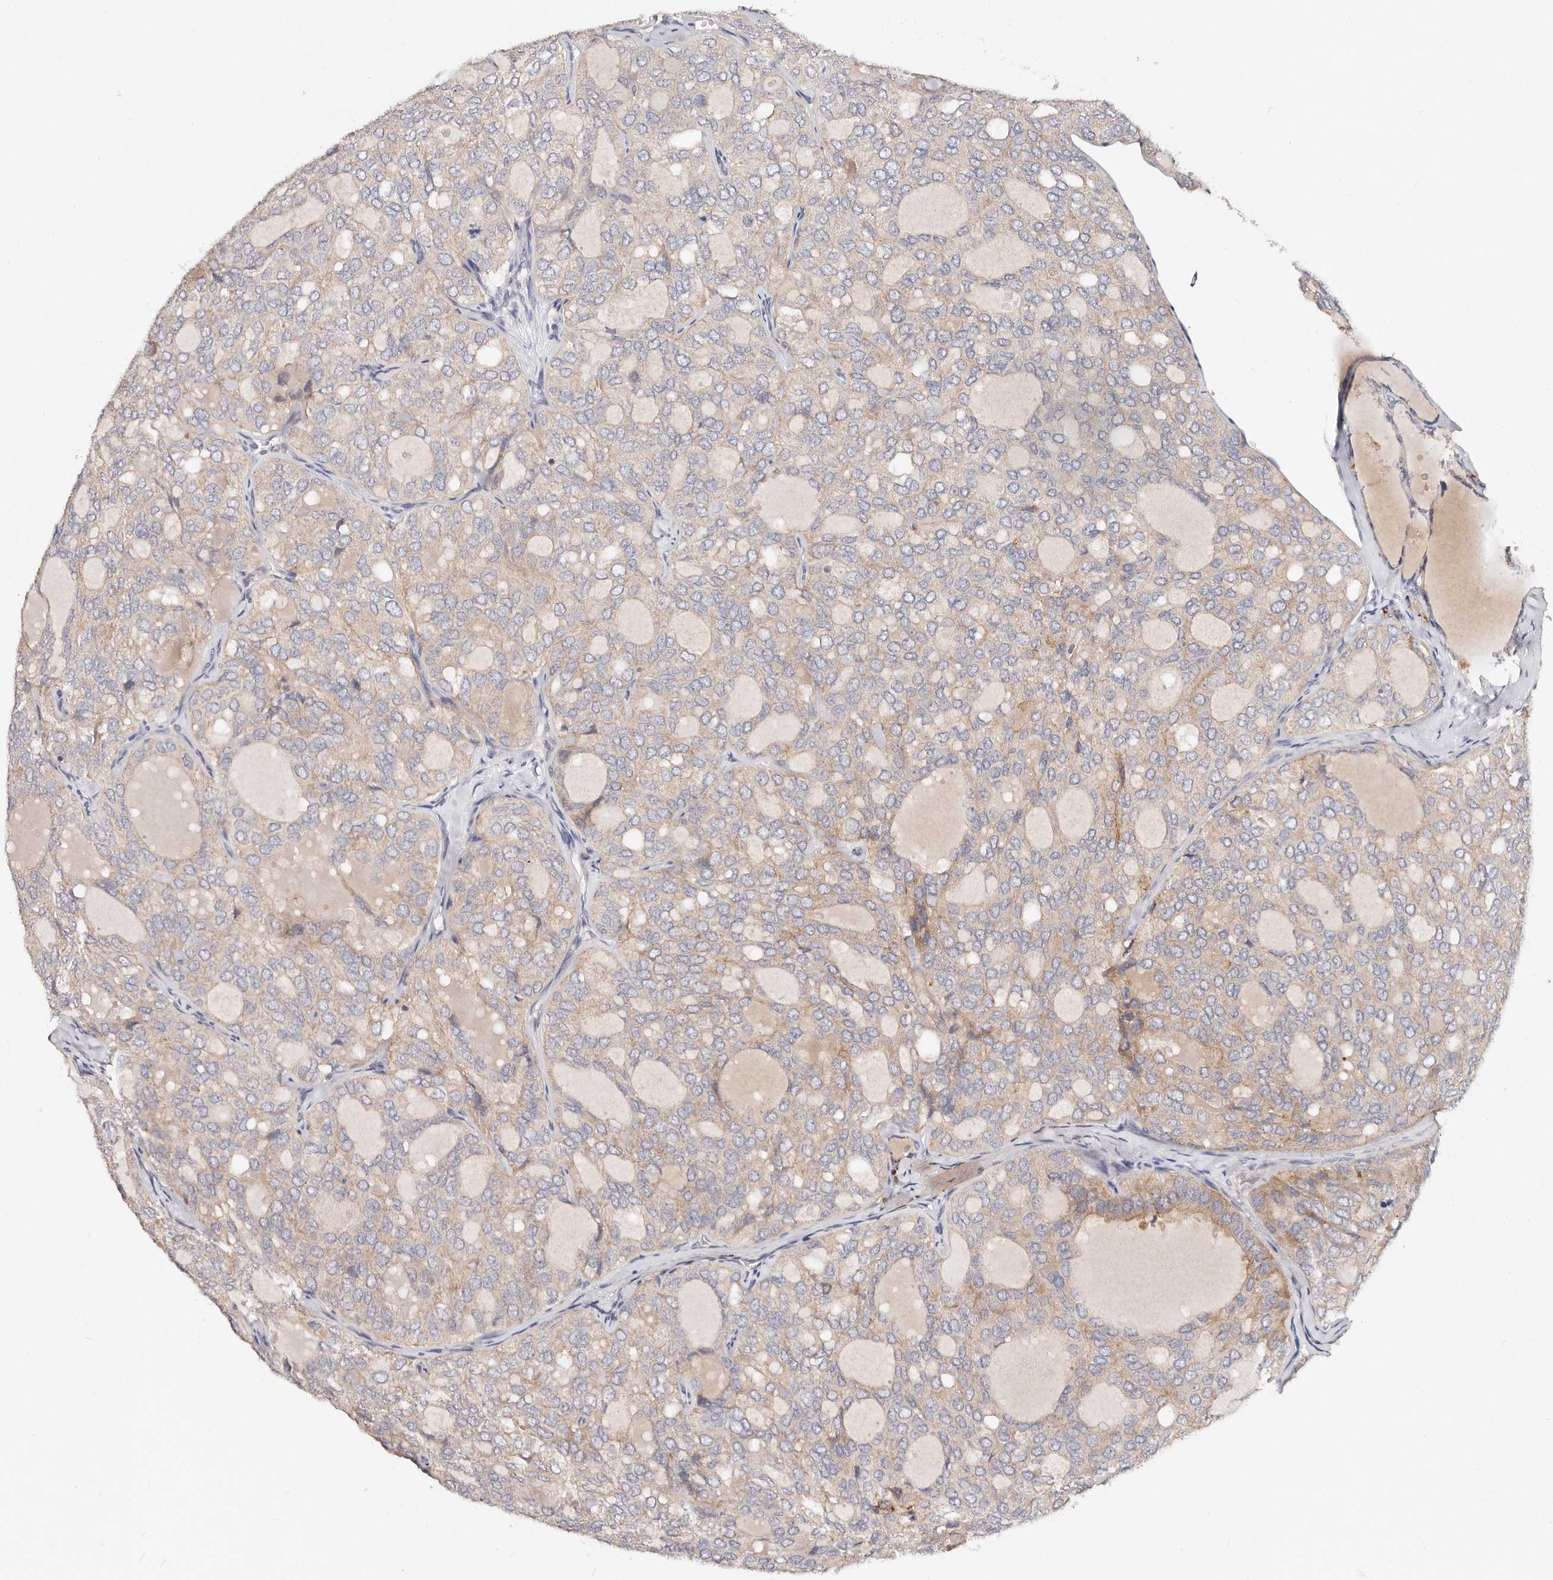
{"staining": {"intensity": "weak", "quantity": "25%-75%", "location": "cytoplasmic/membranous"}, "tissue": "thyroid cancer", "cell_type": "Tumor cells", "image_type": "cancer", "snomed": [{"axis": "morphology", "description": "Follicular adenoma carcinoma, NOS"}, {"axis": "topography", "description": "Thyroid gland"}], "caption": "The image displays staining of follicular adenoma carcinoma (thyroid), revealing weak cytoplasmic/membranous protein positivity (brown color) within tumor cells.", "gene": "VIPAS39", "patient": {"sex": "male", "age": 75}}